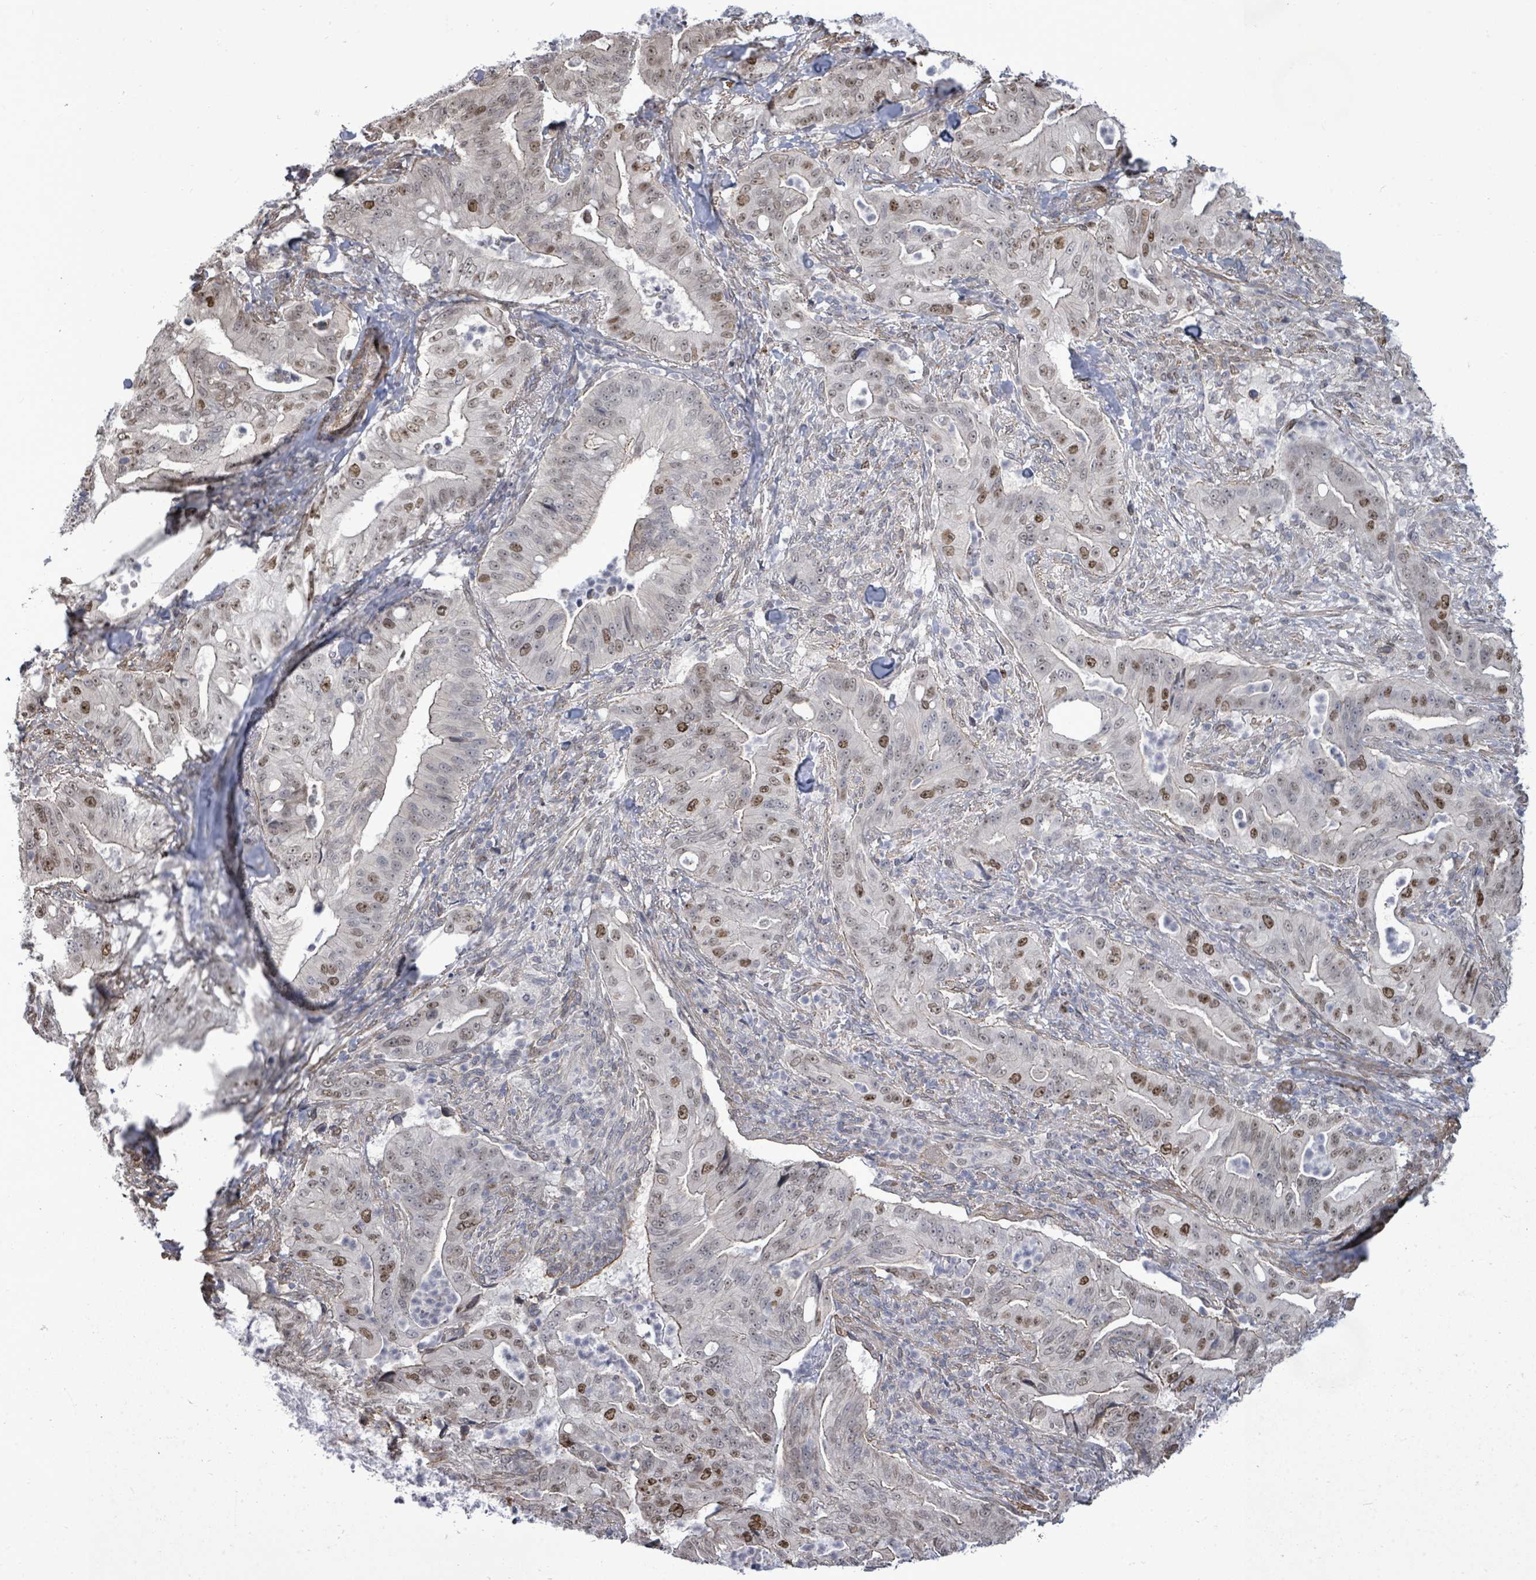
{"staining": {"intensity": "moderate", "quantity": "<25%", "location": "nuclear"}, "tissue": "pancreatic cancer", "cell_type": "Tumor cells", "image_type": "cancer", "snomed": [{"axis": "morphology", "description": "Adenocarcinoma, NOS"}, {"axis": "topography", "description": "Pancreas"}], "caption": "Brown immunohistochemical staining in human pancreatic cancer (adenocarcinoma) displays moderate nuclear positivity in about <25% of tumor cells.", "gene": "PAPSS1", "patient": {"sex": "male", "age": 71}}